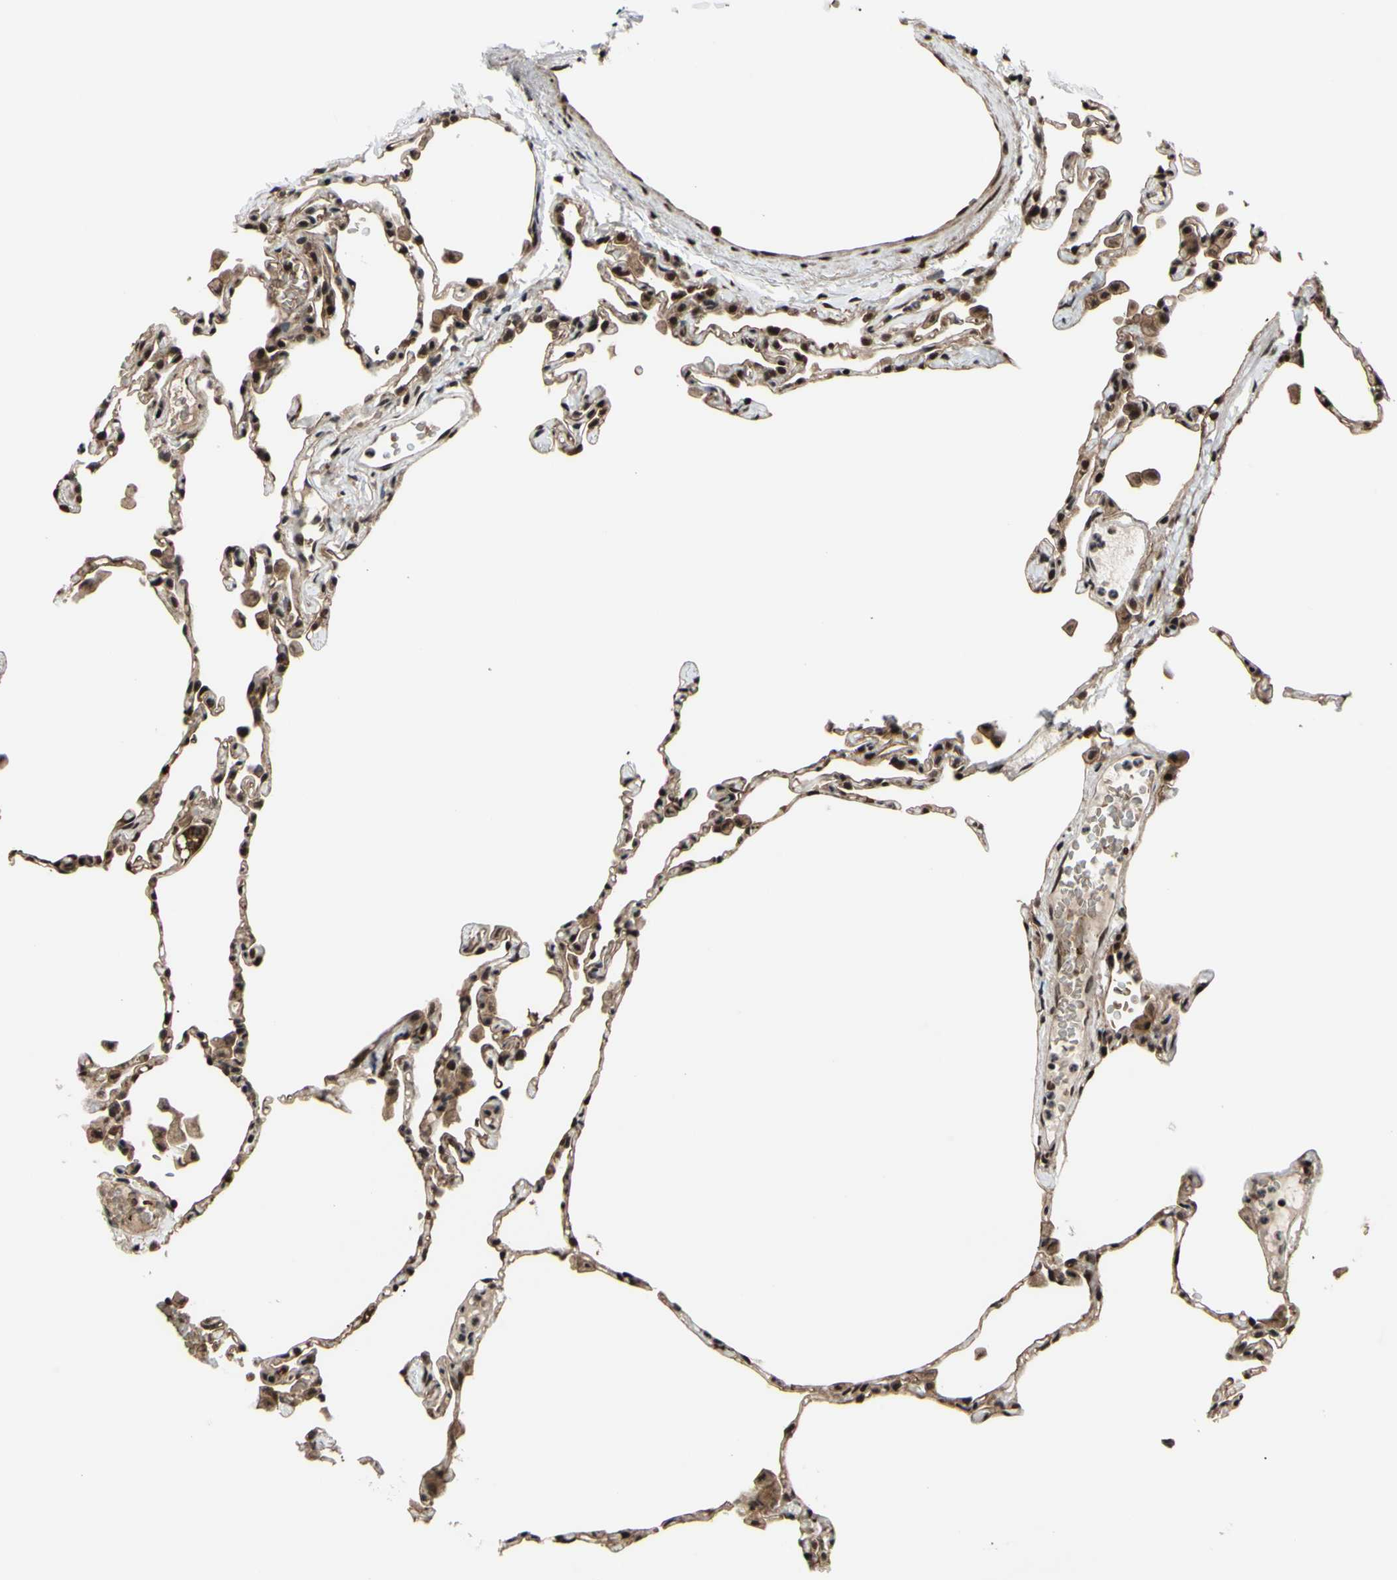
{"staining": {"intensity": "strong", "quantity": "25%-75%", "location": "cytoplasmic/membranous,nuclear"}, "tissue": "lung", "cell_type": "Alveolar cells", "image_type": "normal", "snomed": [{"axis": "morphology", "description": "Normal tissue, NOS"}, {"axis": "topography", "description": "Lung"}], "caption": "Lung stained with DAB IHC reveals high levels of strong cytoplasmic/membranous,nuclear positivity in approximately 25%-75% of alveolar cells.", "gene": "THAP12", "patient": {"sex": "female", "age": 49}}